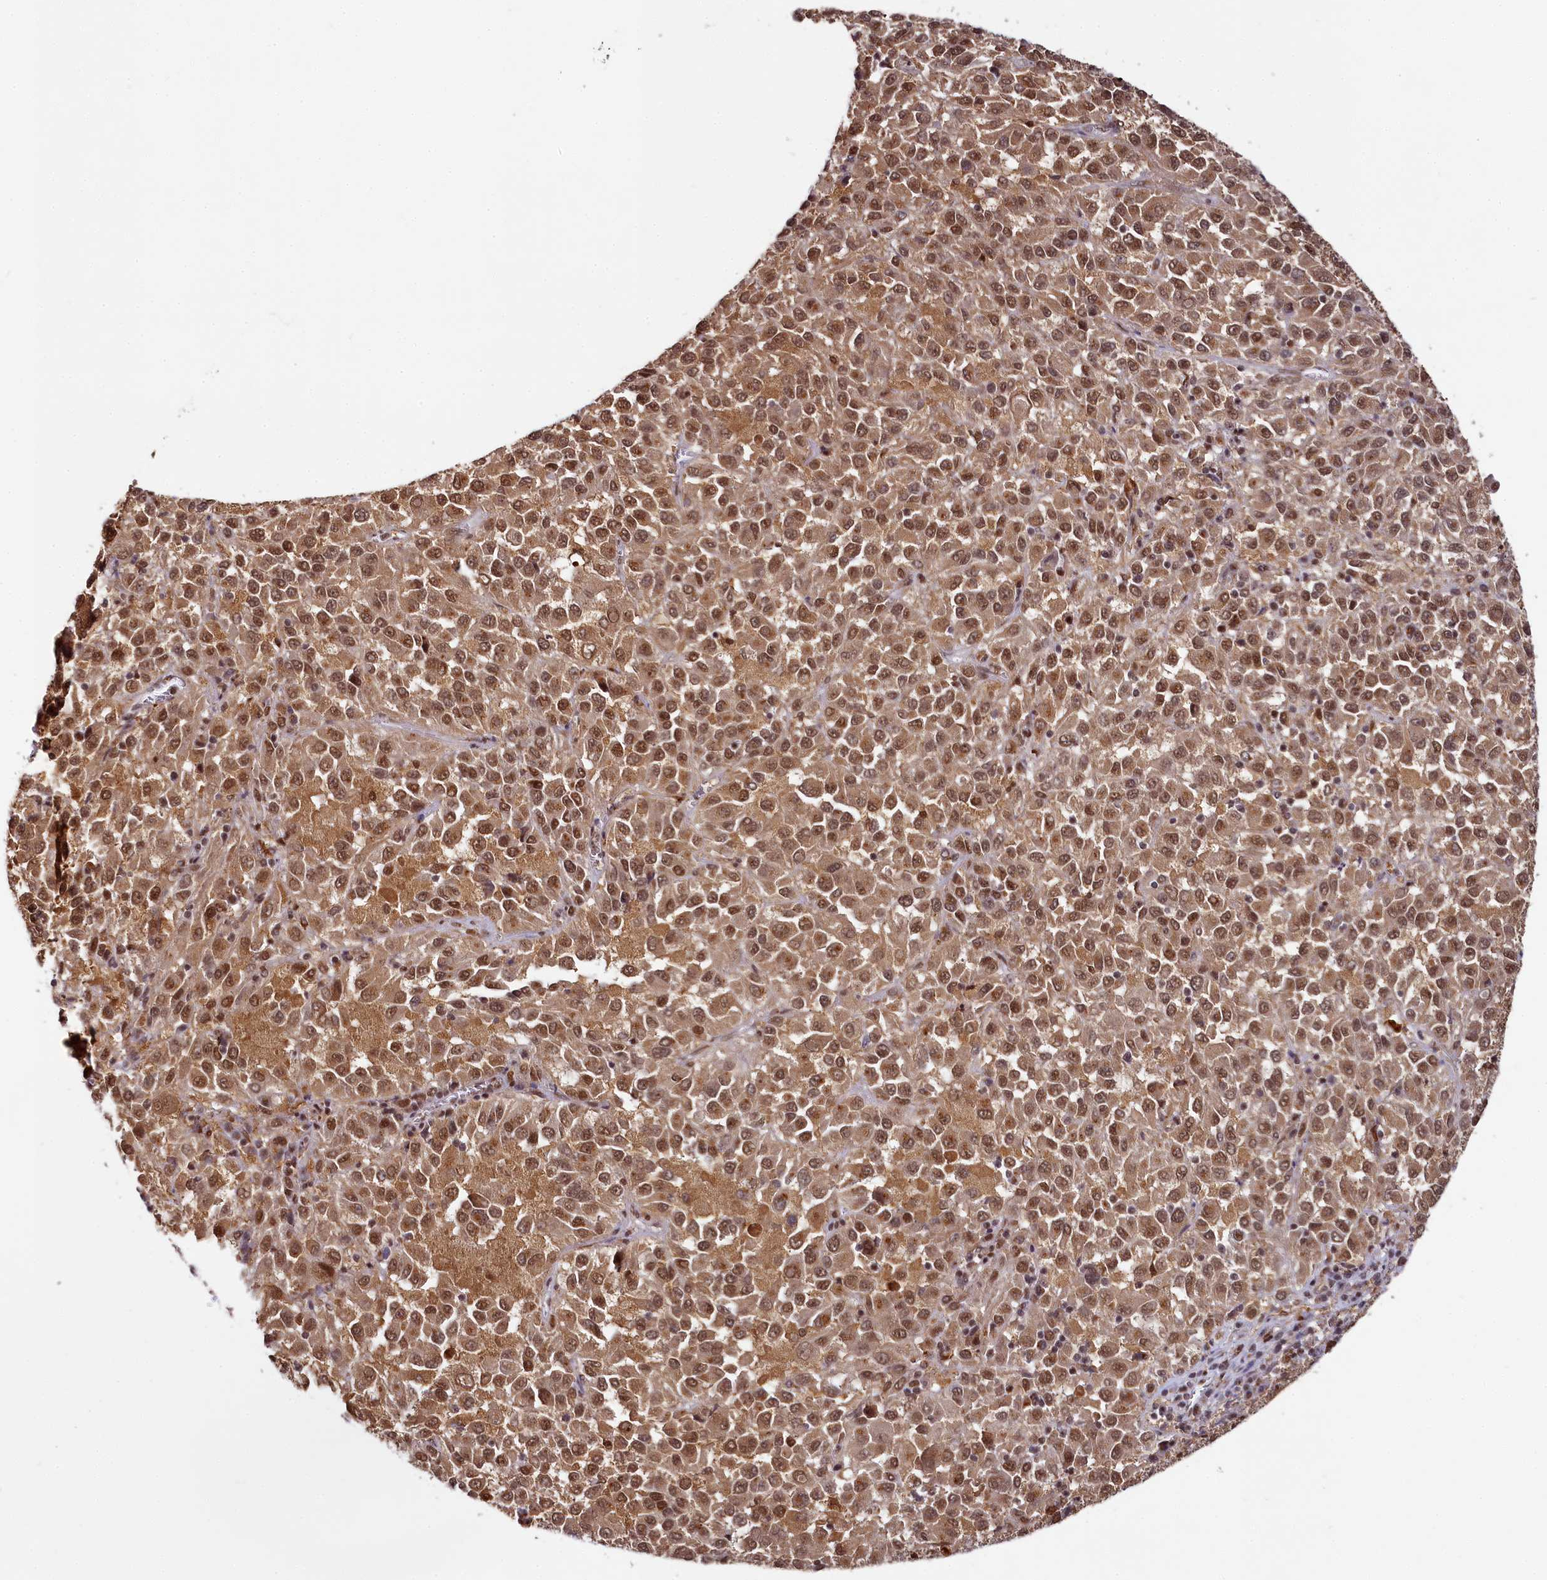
{"staining": {"intensity": "moderate", "quantity": ">75%", "location": "cytoplasmic/membranous,nuclear"}, "tissue": "melanoma", "cell_type": "Tumor cells", "image_type": "cancer", "snomed": [{"axis": "morphology", "description": "Malignant melanoma, Metastatic site"}, {"axis": "topography", "description": "Lung"}], "caption": "Malignant melanoma (metastatic site) stained for a protein reveals moderate cytoplasmic/membranous and nuclear positivity in tumor cells. The staining was performed using DAB (3,3'-diaminobenzidine), with brown indicating positive protein expression. Nuclei are stained blue with hematoxylin.", "gene": "PPHLN1", "patient": {"sex": "male", "age": 64}}